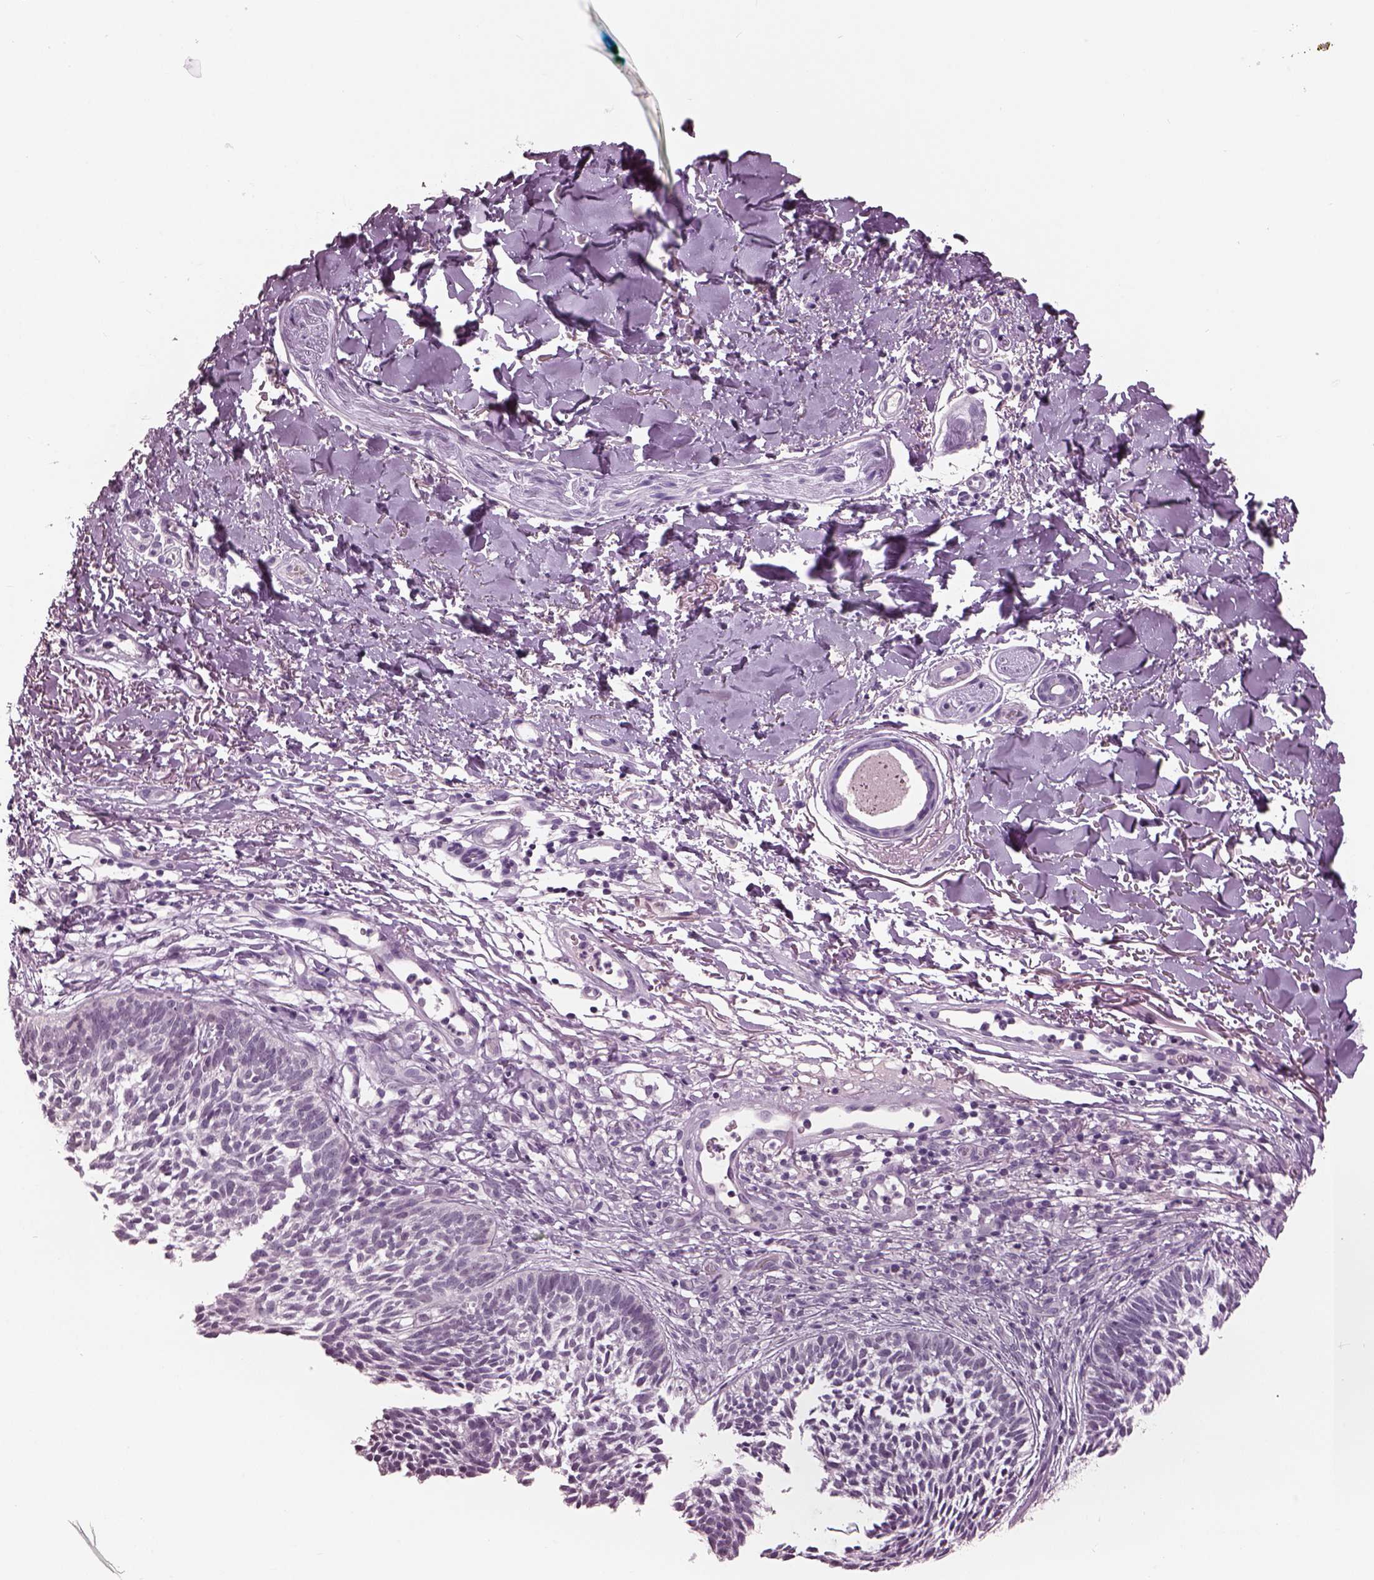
{"staining": {"intensity": "negative", "quantity": "none", "location": "none"}, "tissue": "skin cancer", "cell_type": "Tumor cells", "image_type": "cancer", "snomed": [{"axis": "morphology", "description": "Basal cell carcinoma"}, {"axis": "topography", "description": "Skin"}], "caption": "Protein analysis of skin basal cell carcinoma demonstrates no significant expression in tumor cells. Brightfield microscopy of immunohistochemistry stained with DAB (brown) and hematoxylin (blue), captured at high magnification.", "gene": "PACRG", "patient": {"sex": "male", "age": 78}}